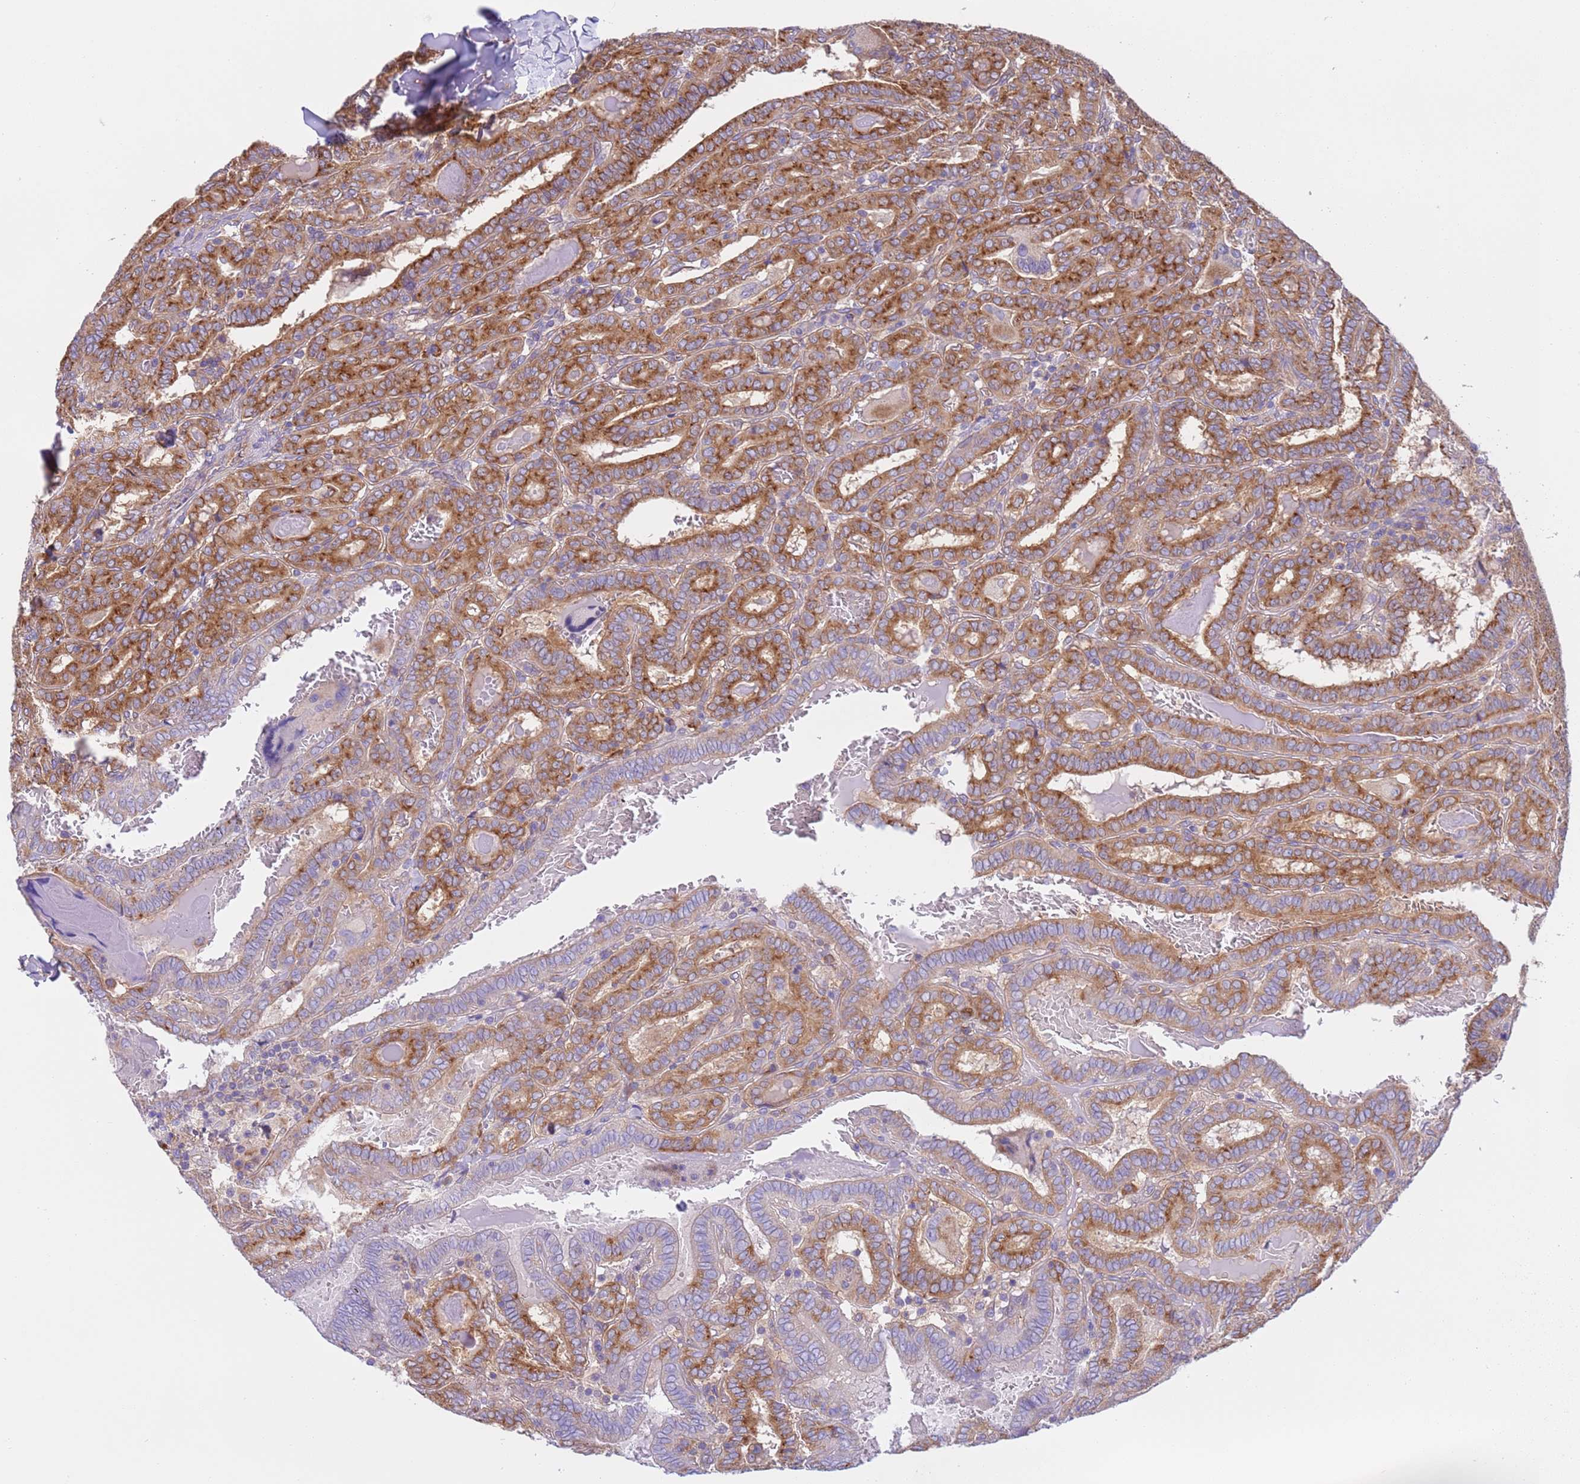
{"staining": {"intensity": "strong", "quantity": ">75%", "location": "cytoplasmic/membranous"}, "tissue": "thyroid cancer", "cell_type": "Tumor cells", "image_type": "cancer", "snomed": [{"axis": "morphology", "description": "Papillary adenocarcinoma, NOS"}, {"axis": "topography", "description": "Thyroid gland"}], "caption": "Protein expression analysis of thyroid cancer (papillary adenocarcinoma) displays strong cytoplasmic/membranous staining in about >75% of tumor cells.", "gene": "VARS1", "patient": {"sex": "female", "age": 72}}